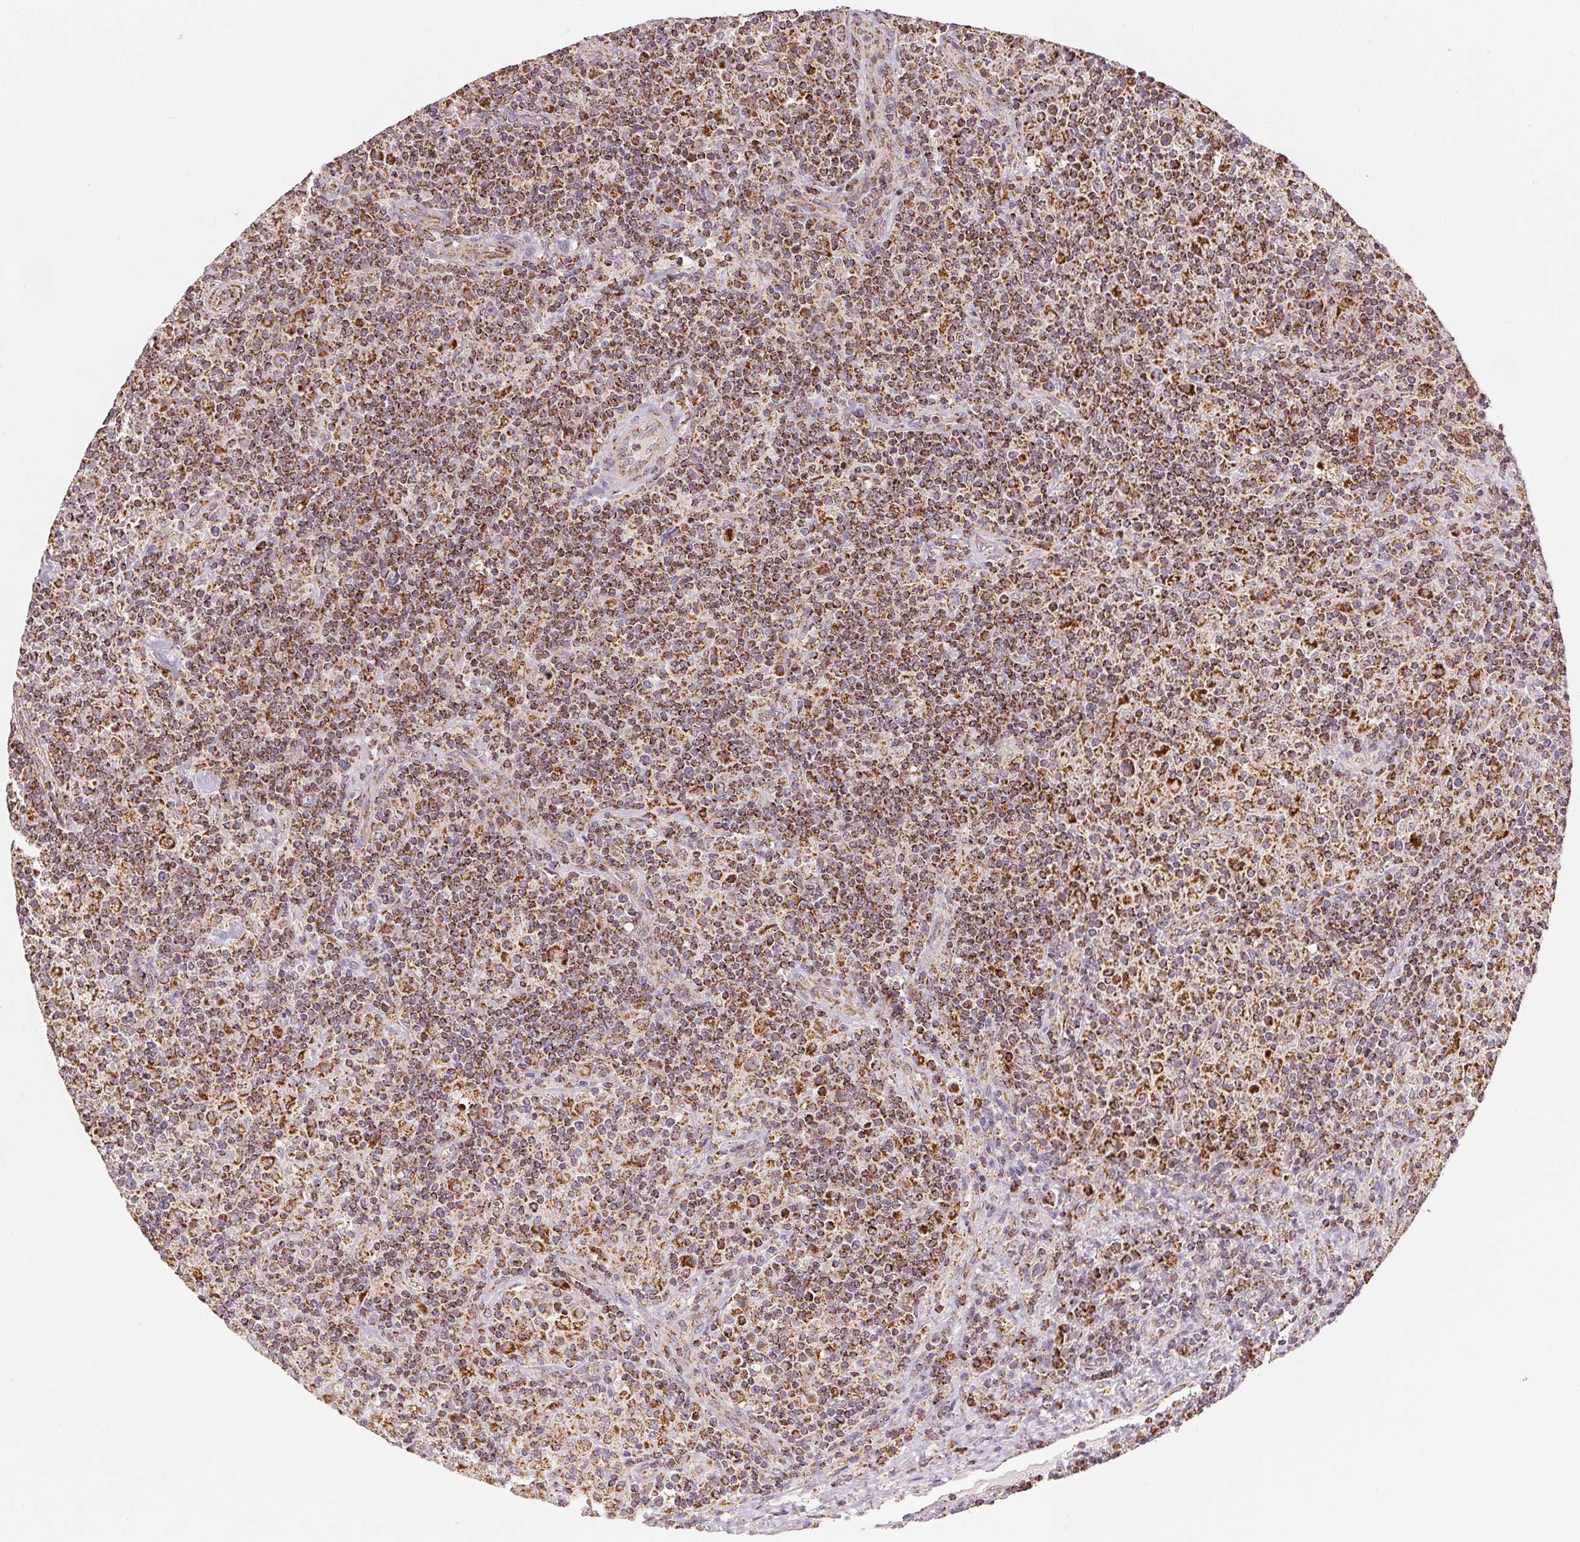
{"staining": {"intensity": "strong", "quantity": ">75%", "location": "cytoplasmic/membranous"}, "tissue": "lymphoma", "cell_type": "Tumor cells", "image_type": "cancer", "snomed": [{"axis": "morphology", "description": "Hodgkin's disease, NOS"}, {"axis": "topography", "description": "Lymph node"}], "caption": "The micrograph demonstrates immunohistochemical staining of Hodgkin's disease. There is strong cytoplasmic/membranous expression is identified in about >75% of tumor cells.", "gene": "SDHB", "patient": {"sex": "male", "age": 70}}